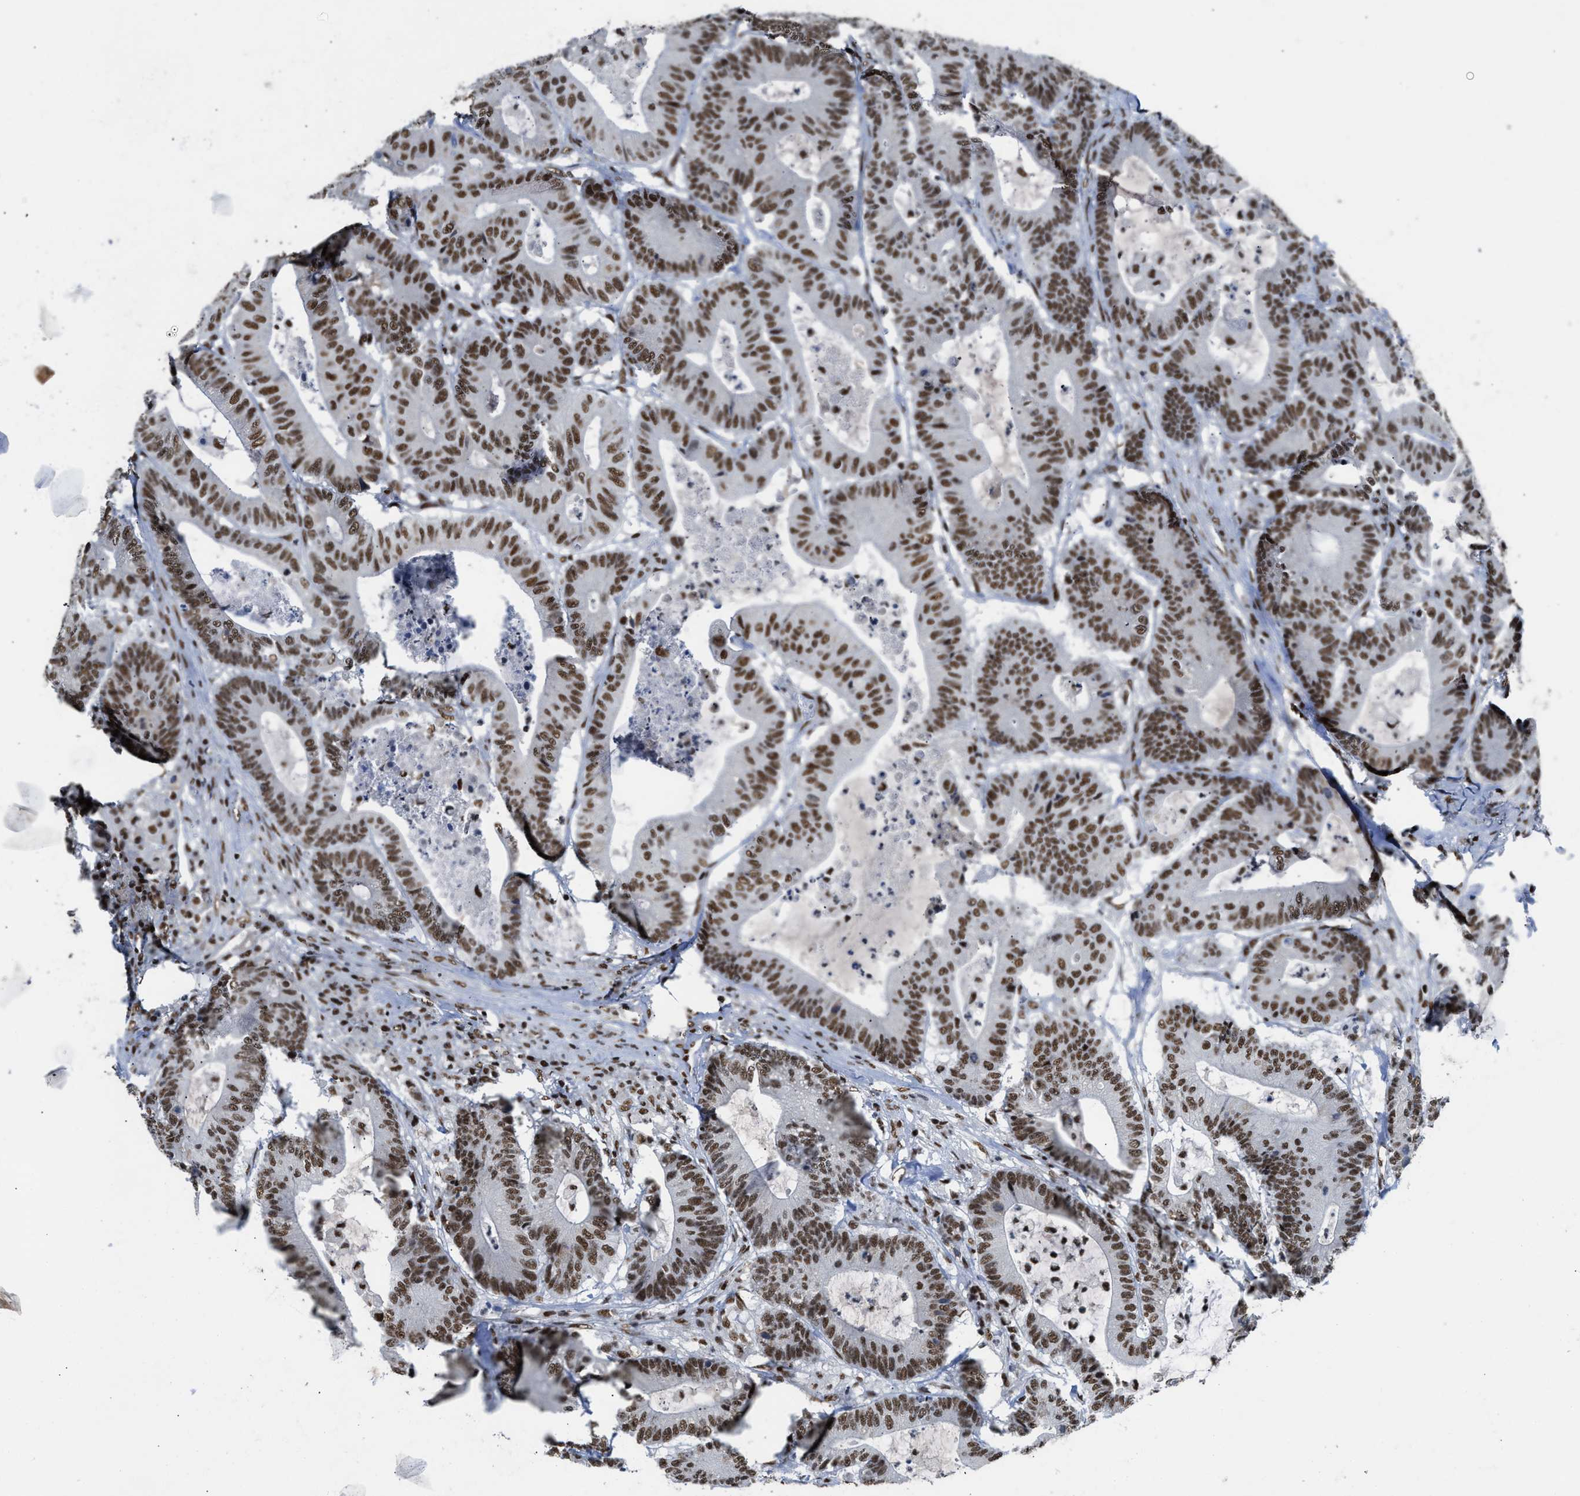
{"staining": {"intensity": "strong", "quantity": ">75%", "location": "nuclear"}, "tissue": "colorectal cancer", "cell_type": "Tumor cells", "image_type": "cancer", "snomed": [{"axis": "morphology", "description": "Adenocarcinoma, NOS"}, {"axis": "topography", "description": "Colon"}], "caption": "DAB immunohistochemical staining of human colorectal cancer (adenocarcinoma) exhibits strong nuclear protein expression in about >75% of tumor cells.", "gene": "SCAF4", "patient": {"sex": "female", "age": 84}}